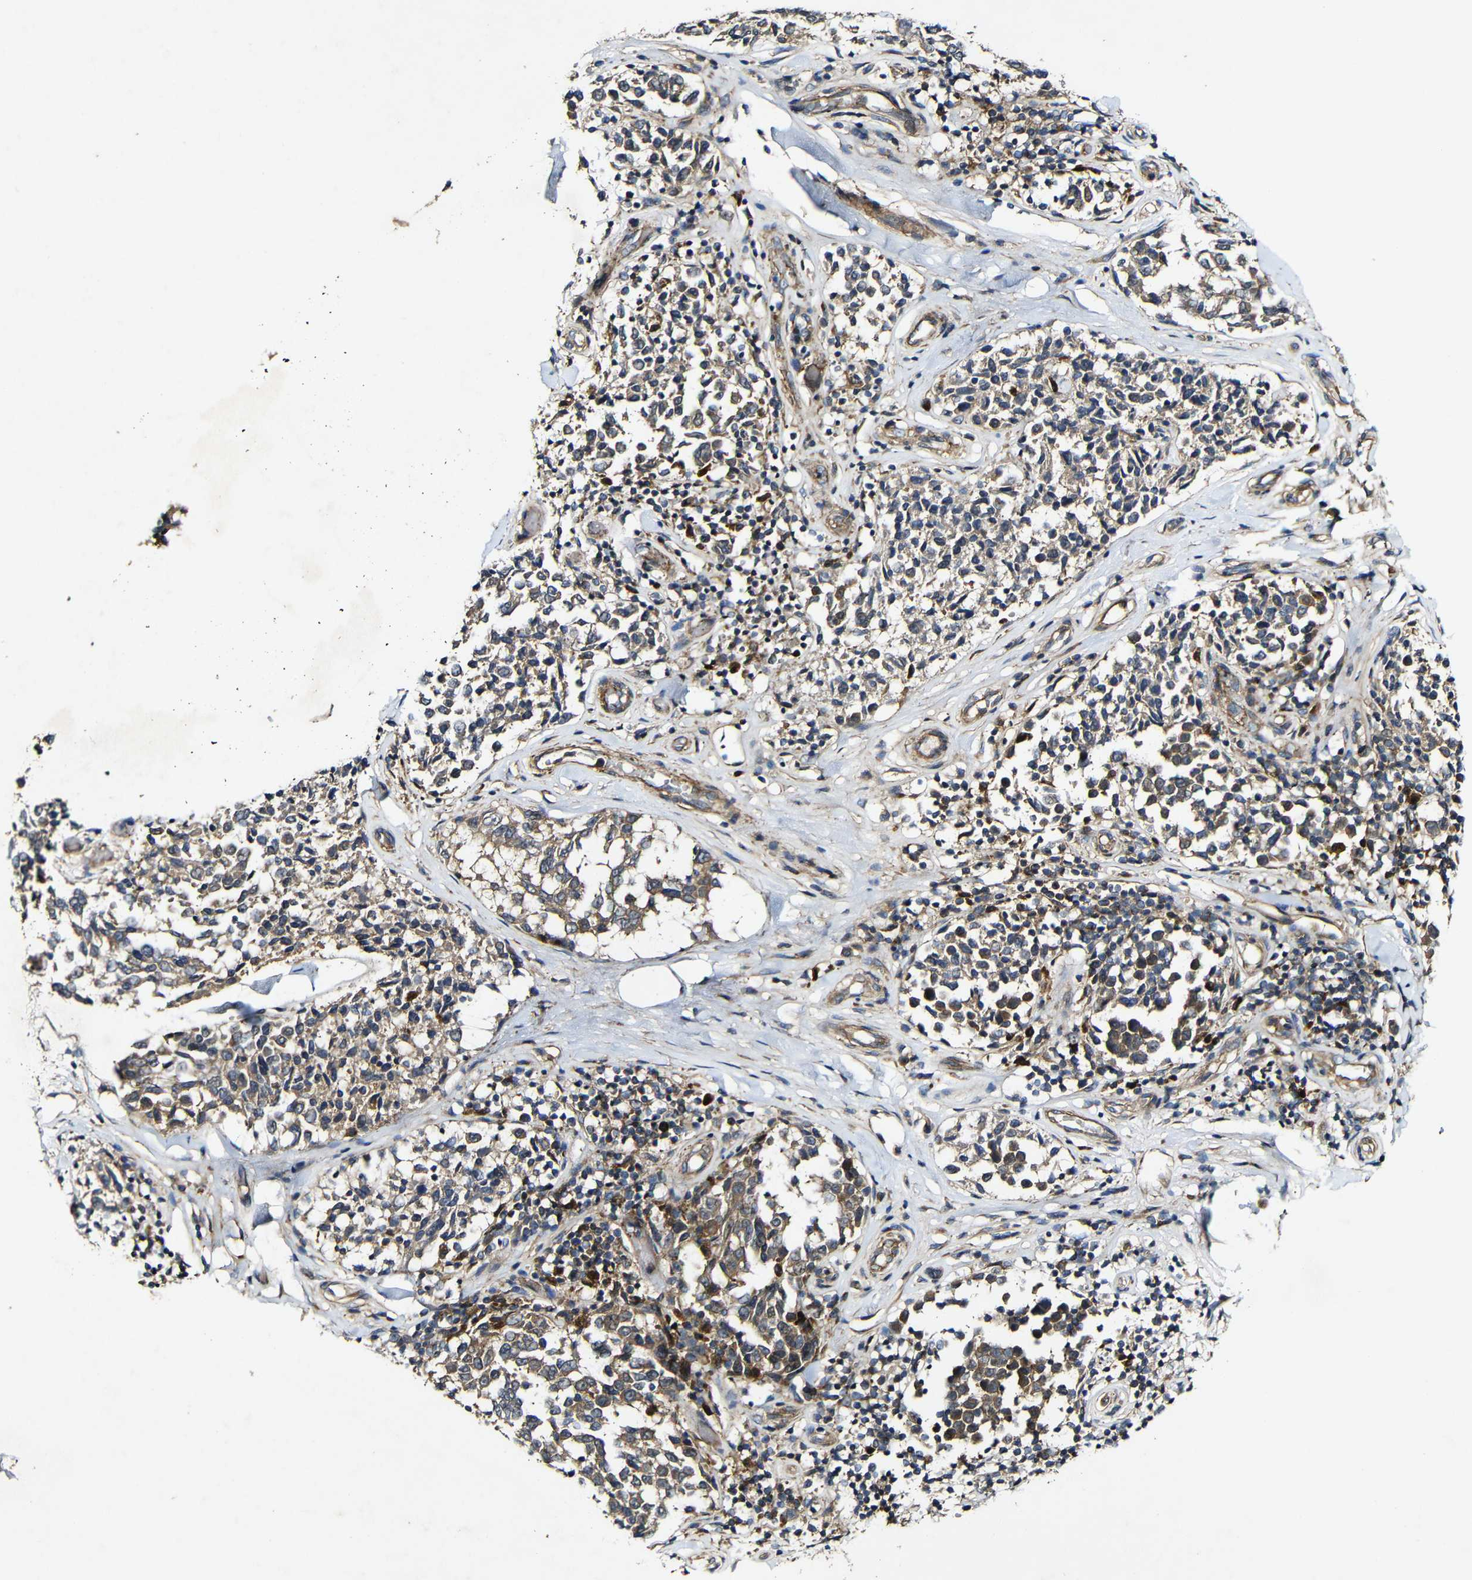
{"staining": {"intensity": "moderate", "quantity": ">75%", "location": "cytoplasmic/membranous"}, "tissue": "melanoma", "cell_type": "Tumor cells", "image_type": "cancer", "snomed": [{"axis": "morphology", "description": "Malignant melanoma, NOS"}, {"axis": "topography", "description": "Skin"}], "caption": "Malignant melanoma tissue displays moderate cytoplasmic/membranous expression in about >75% of tumor cells, visualized by immunohistochemistry. (IHC, brightfield microscopy, high magnification).", "gene": "GSDME", "patient": {"sex": "female", "age": 64}}